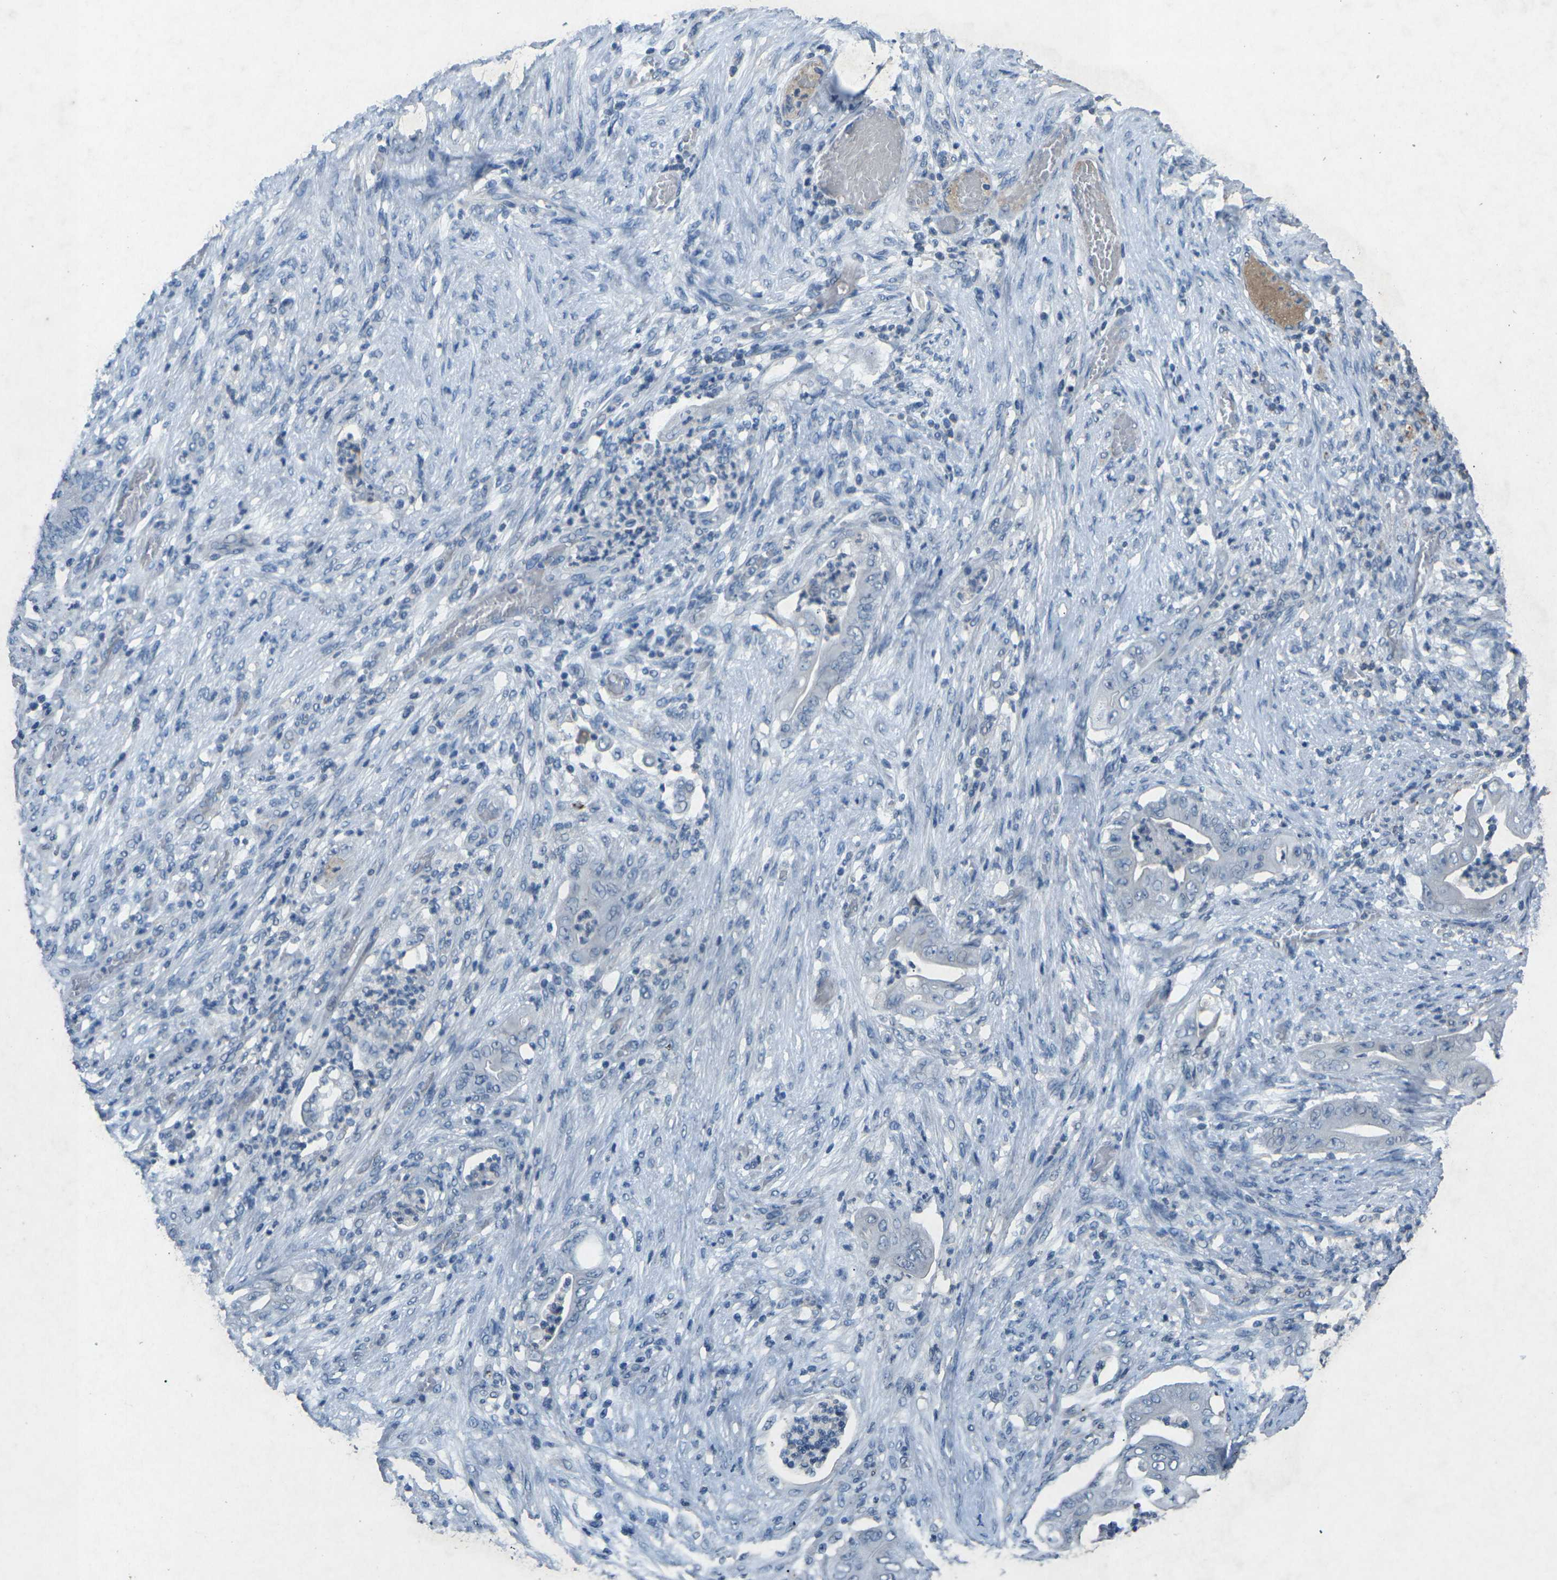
{"staining": {"intensity": "negative", "quantity": "none", "location": "none"}, "tissue": "stomach cancer", "cell_type": "Tumor cells", "image_type": "cancer", "snomed": [{"axis": "morphology", "description": "Adenocarcinoma, NOS"}, {"axis": "topography", "description": "Stomach"}], "caption": "Stomach adenocarcinoma was stained to show a protein in brown. There is no significant positivity in tumor cells.", "gene": "A1BG", "patient": {"sex": "female", "age": 73}}